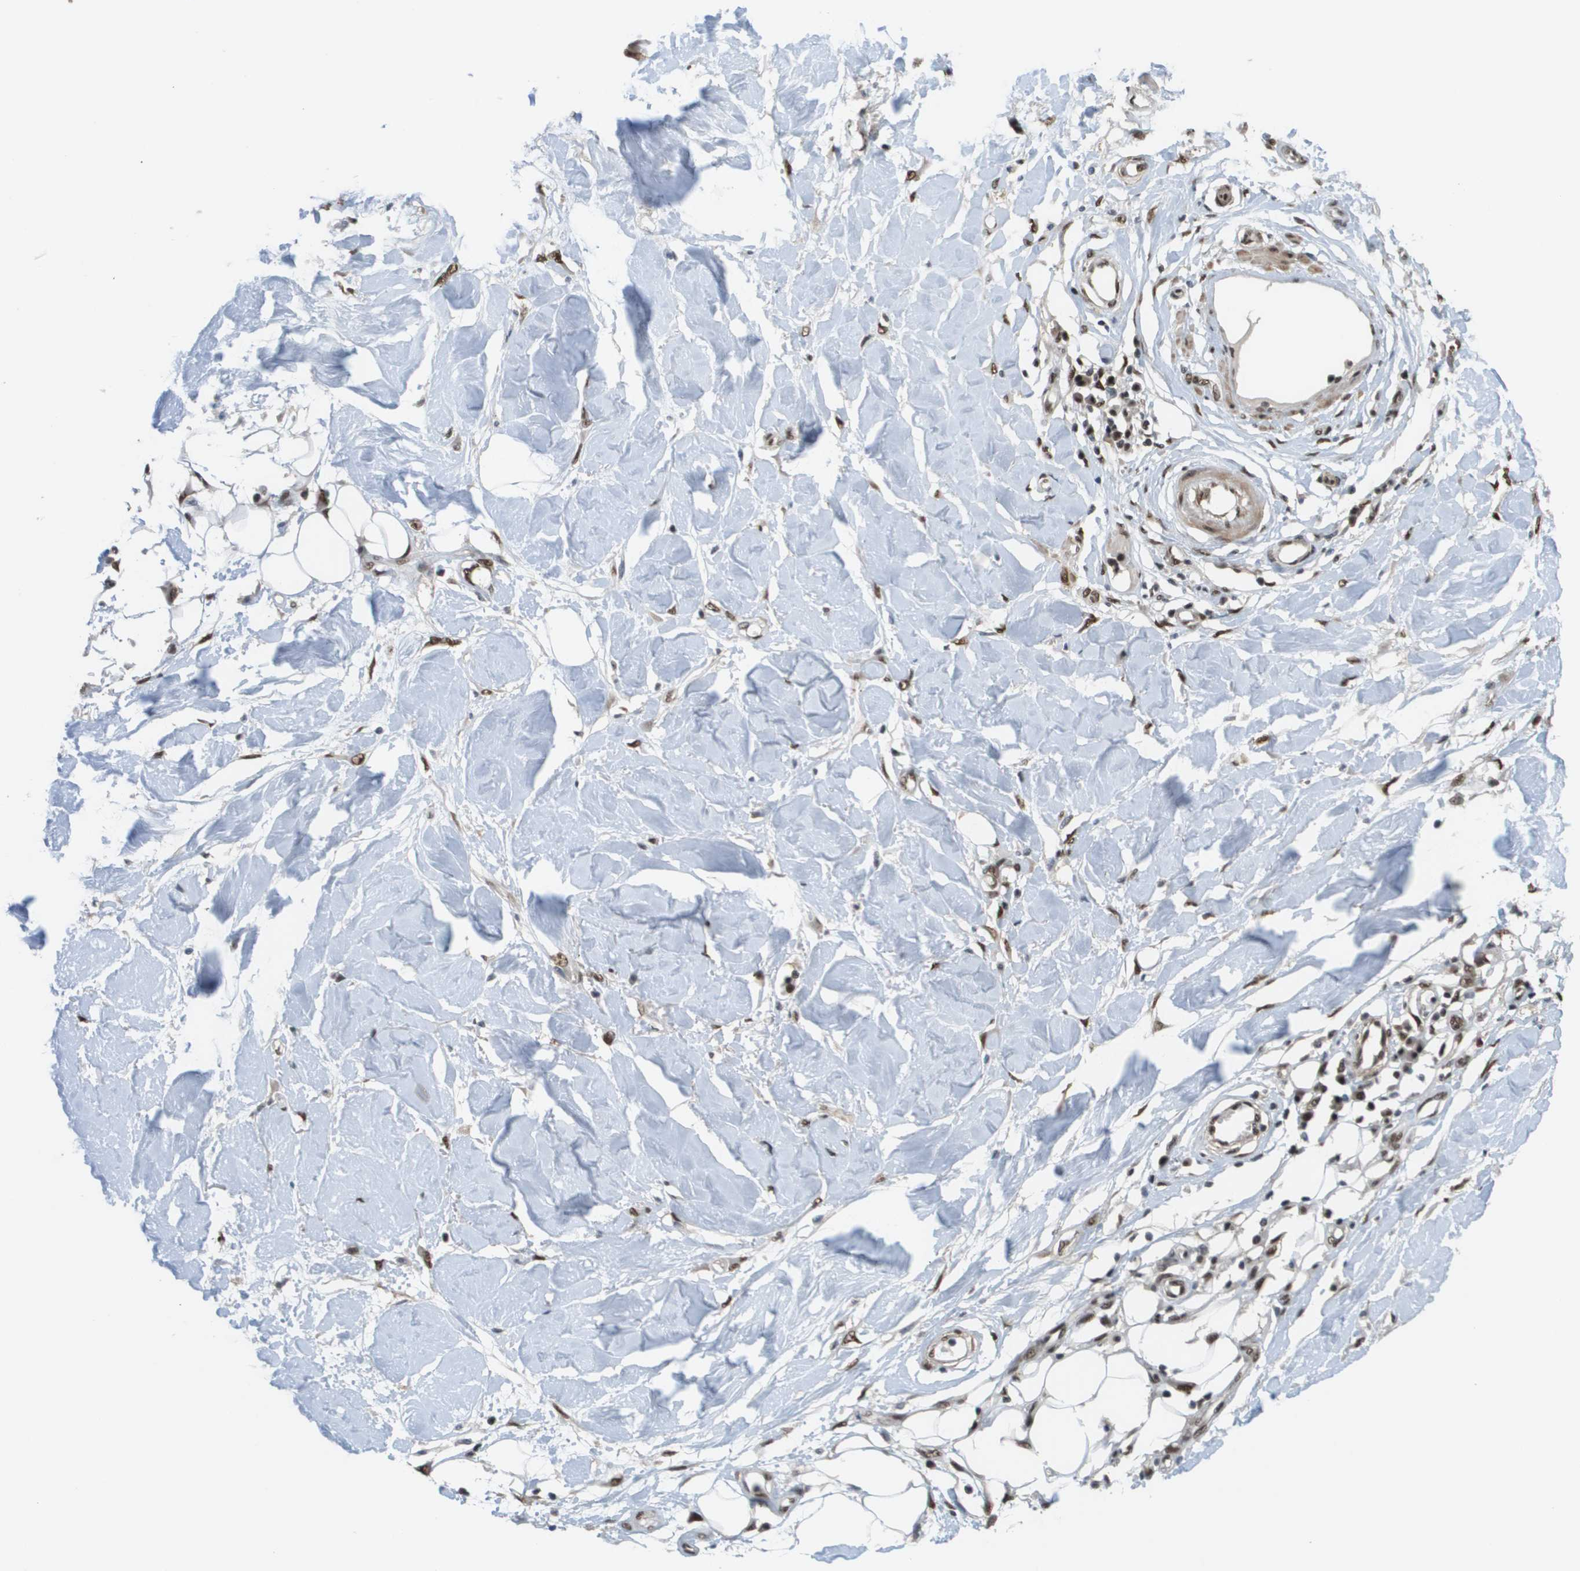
{"staining": {"intensity": "moderate", "quantity": ">75%", "location": "nuclear"}, "tissue": "adipose tissue", "cell_type": "Adipocytes", "image_type": "normal", "snomed": [{"axis": "morphology", "description": "Normal tissue, NOS"}, {"axis": "morphology", "description": "Squamous cell carcinoma, NOS"}, {"axis": "topography", "description": "Skin"}, {"axis": "topography", "description": "Peripheral nerve tissue"}], "caption": "Immunohistochemistry (IHC) of unremarkable adipose tissue exhibits medium levels of moderate nuclear staining in about >75% of adipocytes. (Brightfield microscopy of DAB IHC at high magnification).", "gene": "PRCC", "patient": {"sex": "male", "age": 83}}